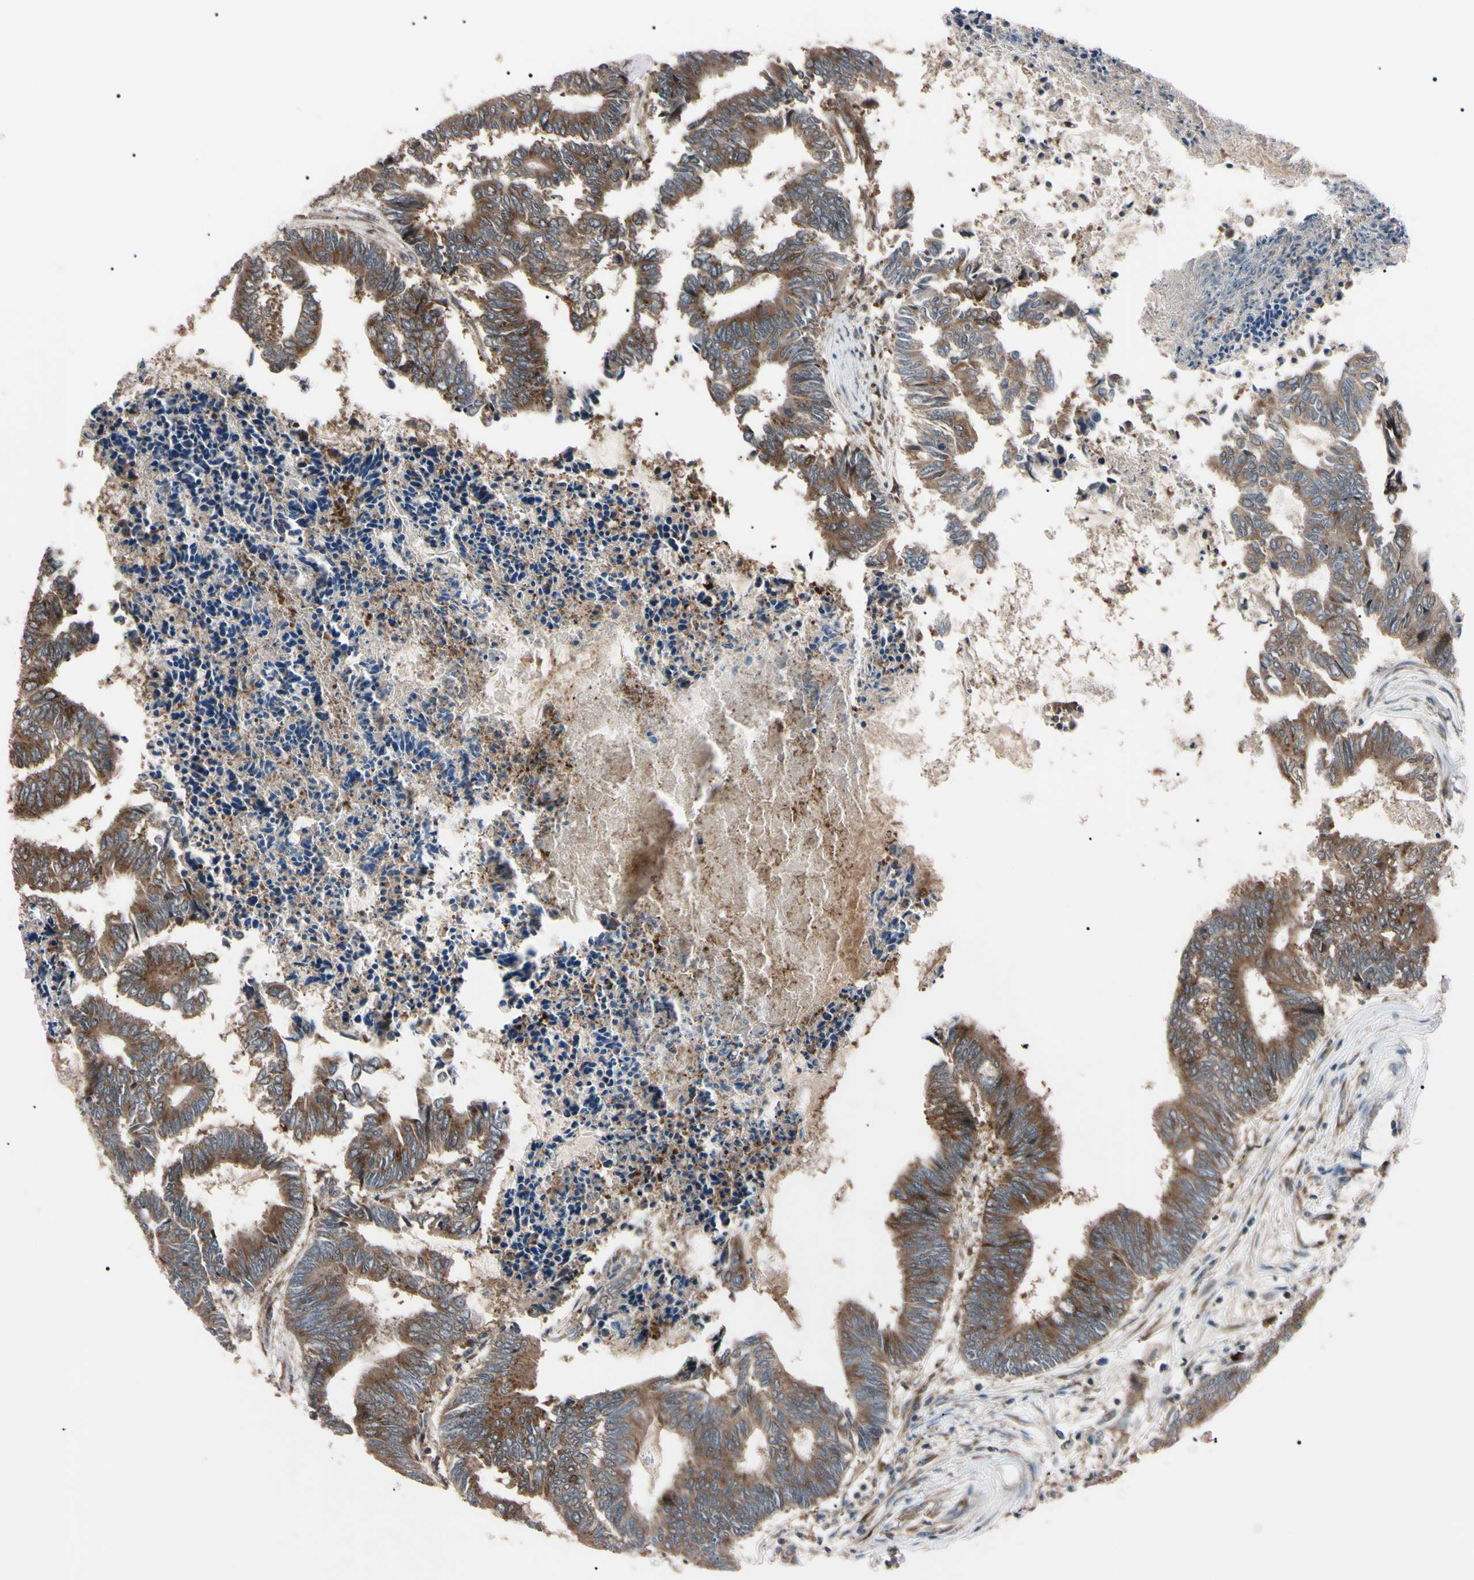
{"staining": {"intensity": "strong", "quantity": ">75%", "location": "cytoplasmic/membranous"}, "tissue": "colorectal cancer", "cell_type": "Tumor cells", "image_type": "cancer", "snomed": [{"axis": "morphology", "description": "Adenocarcinoma, NOS"}, {"axis": "topography", "description": "Rectum"}], "caption": "Immunohistochemistry of colorectal cancer exhibits high levels of strong cytoplasmic/membranous expression in approximately >75% of tumor cells.", "gene": "GUCY1B1", "patient": {"sex": "male", "age": 63}}